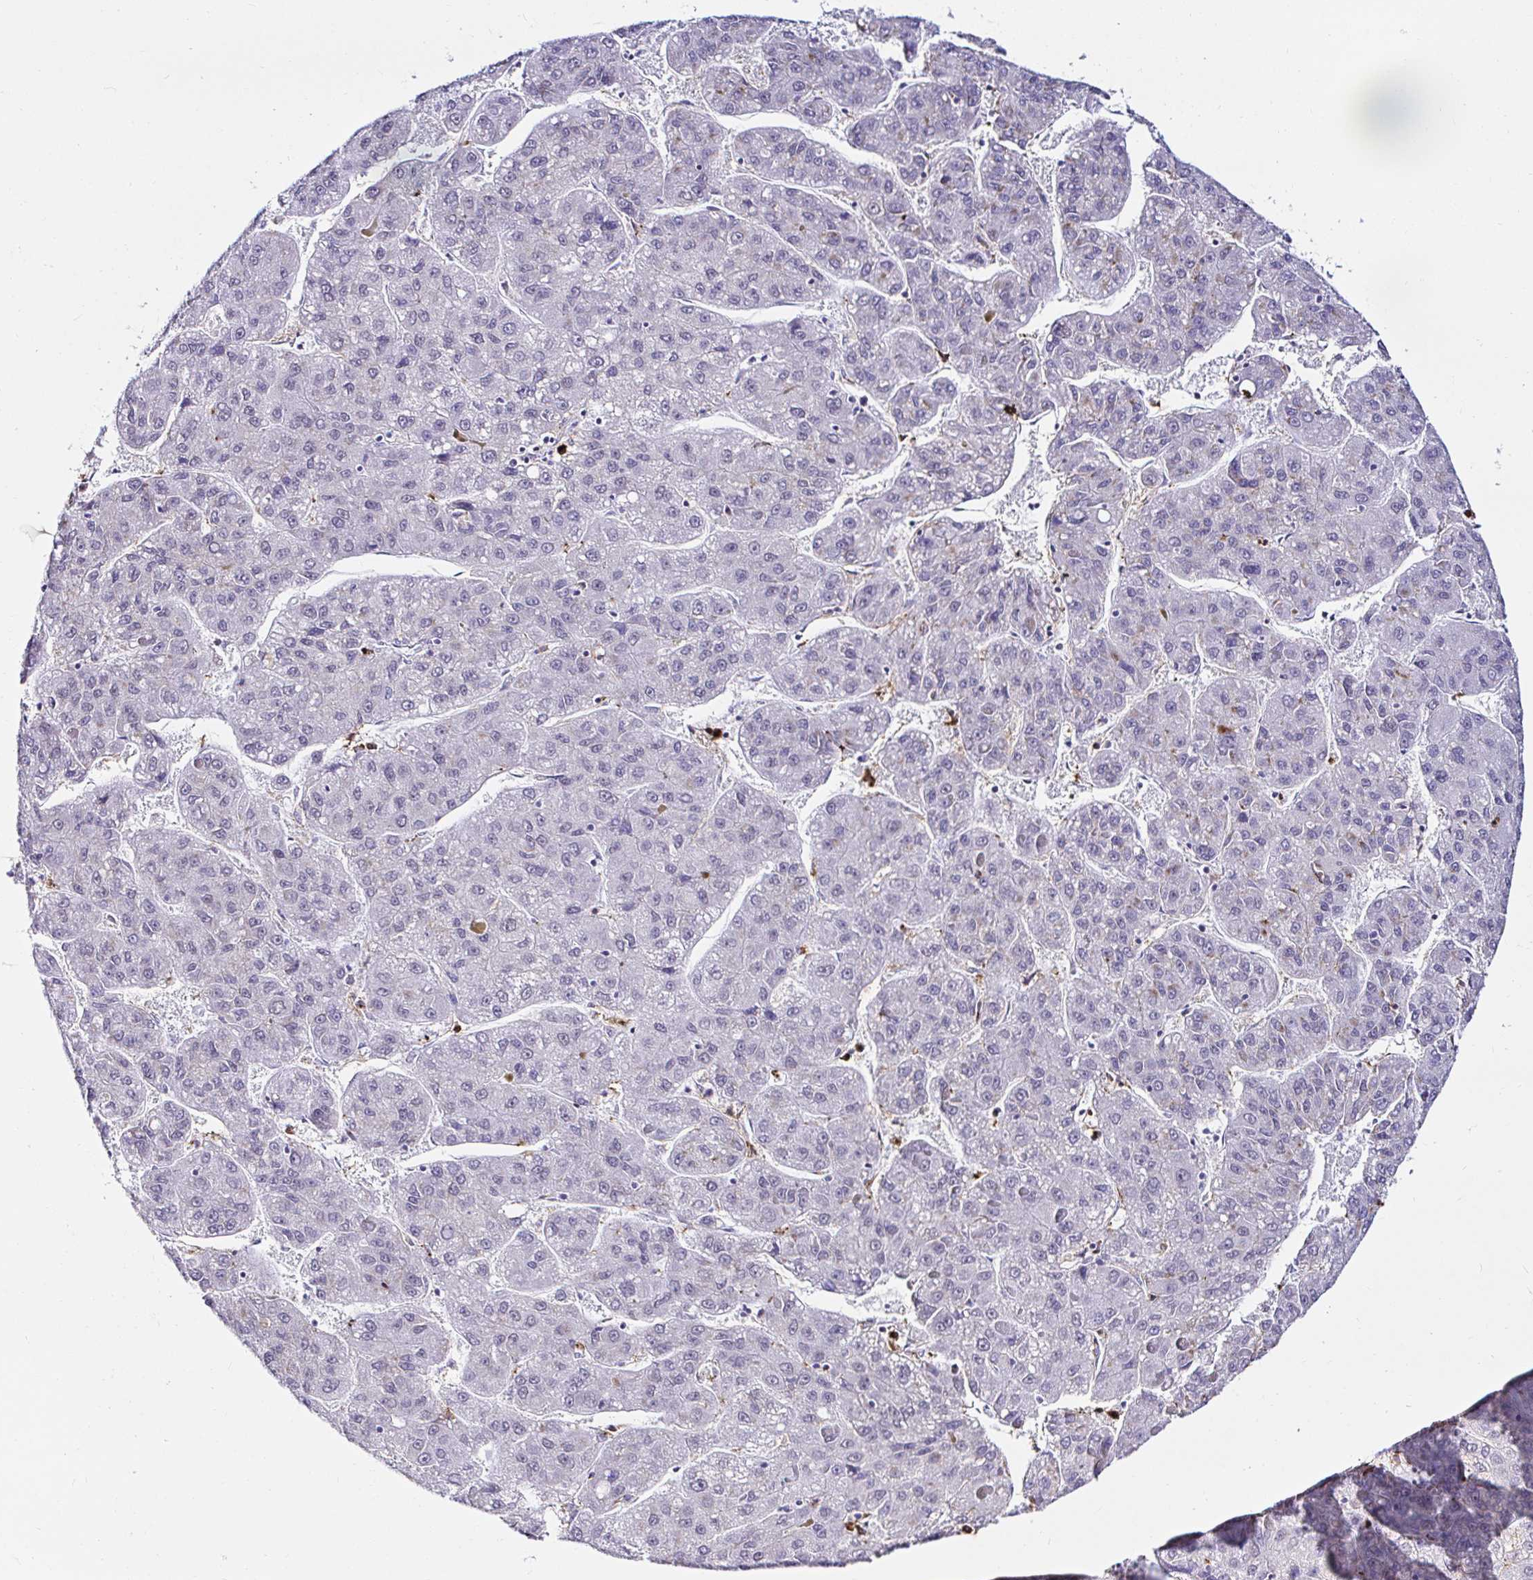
{"staining": {"intensity": "negative", "quantity": "none", "location": "none"}, "tissue": "liver cancer", "cell_type": "Tumor cells", "image_type": "cancer", "snomed": [{"axis": "morphology", "description": "Carcinoma, Hepatocellular, NOS"}, {"axis": "topography", "description": "Liver"}], "caption": "Hepatocellular carcinoma (liver) was stained to show a protein in brown. There is no significant expression in tumor cells.", "gene": "CYBB", "patient": {"sex": "female", "age": 82}}